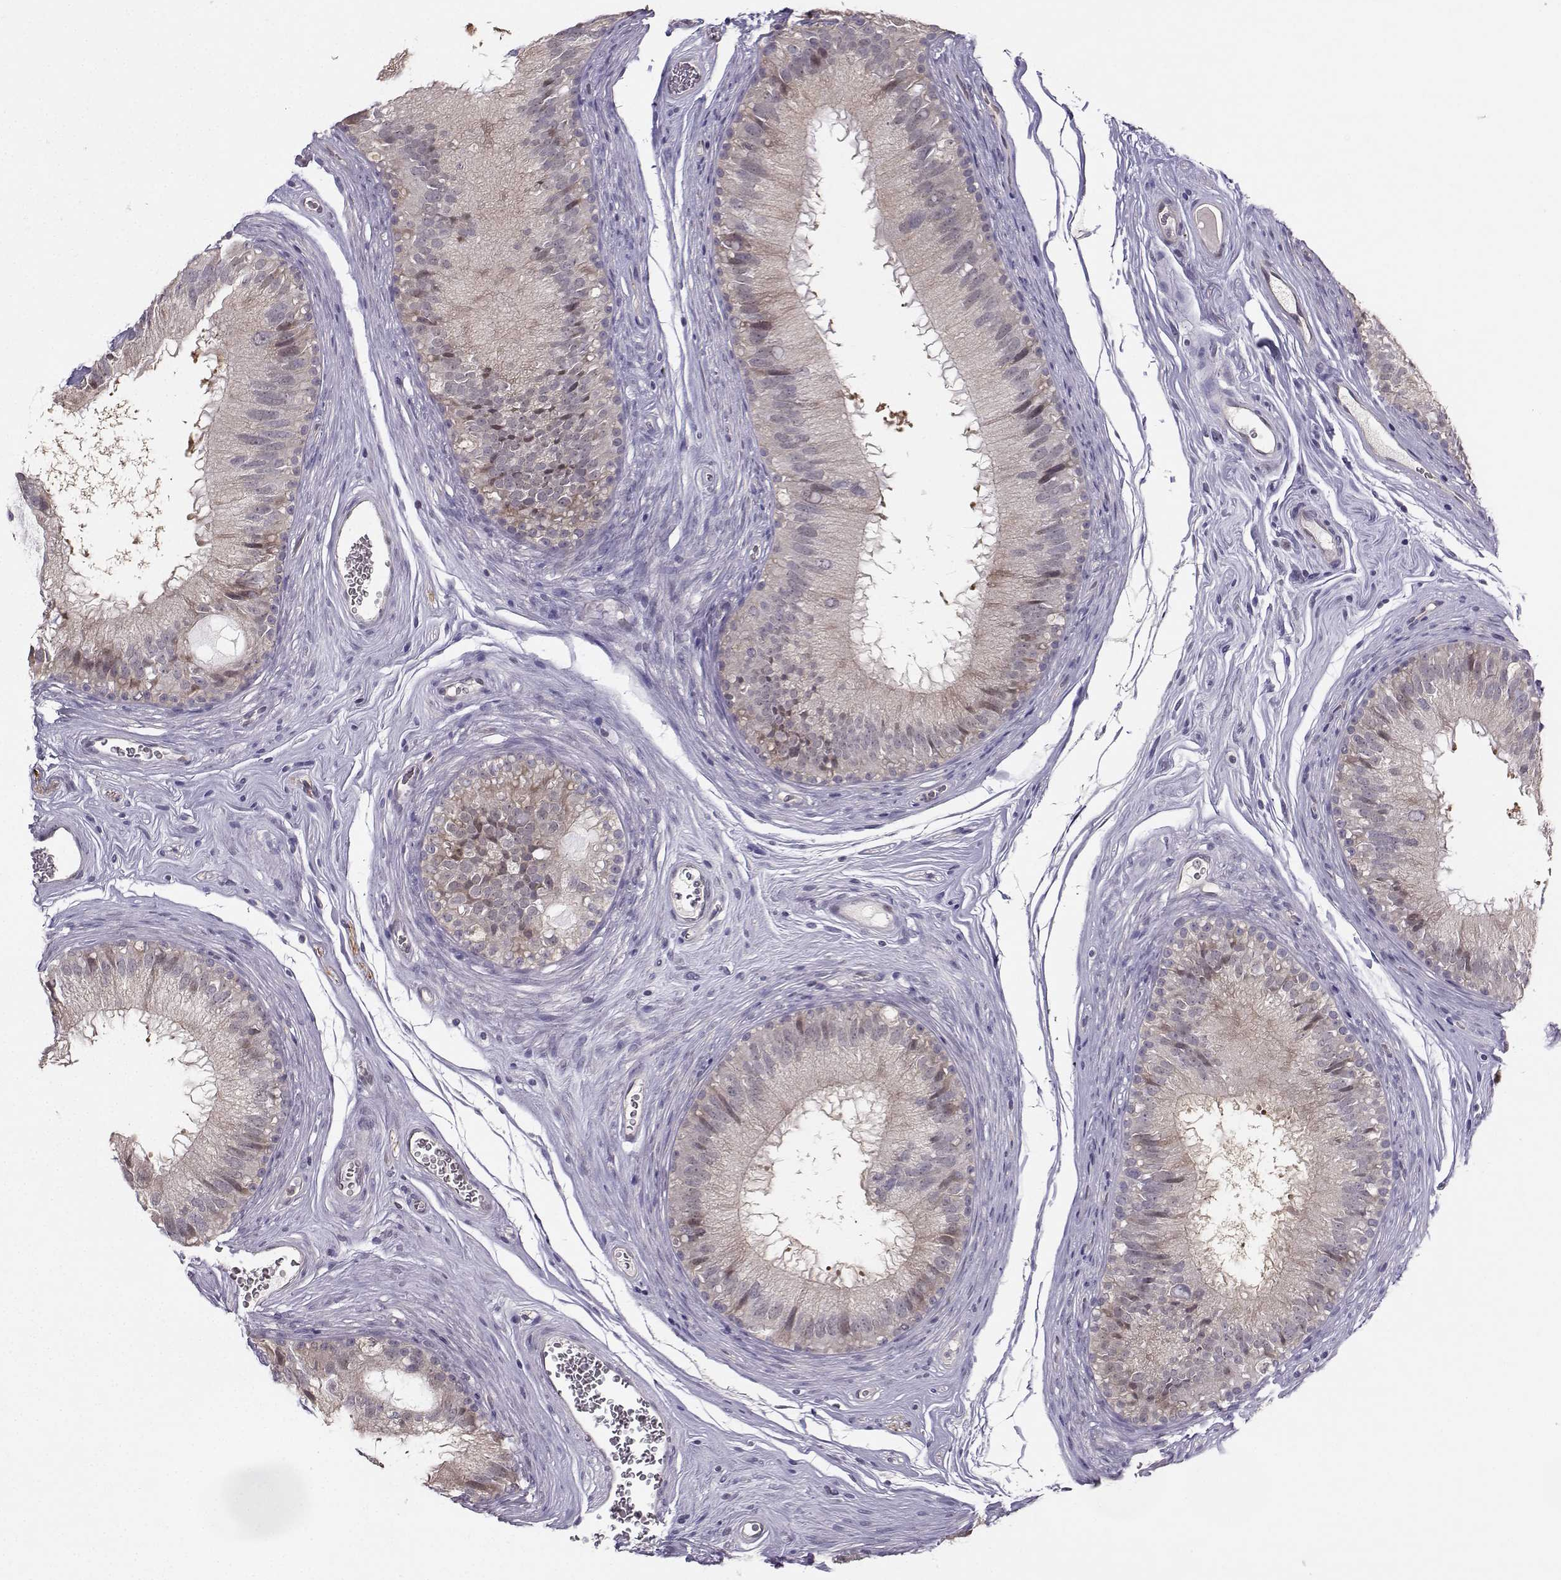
{"staining": {"intensity": "weak", "quantity": "25%-75%", "location": "cytoplasmic/membranous"}, "tissue": "epididymis", "cell_type": "Glandular cells", "image_type": "normal", "snomed": [{"axis": "morphology", "description": "Normal tissue, NOS"}, {"axis": "topography", "description": "Epididymis"}], "caption": "Immunohistochemistry photomicrograph of unremarkable epididymis: epididymis stained using immunohistochemistry exhibits low levels of weak protein expression localized specifically in the cytoplasmic/membranous of glandular cells, appearing as a cytoplasmic/membranous brown color.", "gene": "PKP2", "patient": {"sex": "male", "age": 37}}